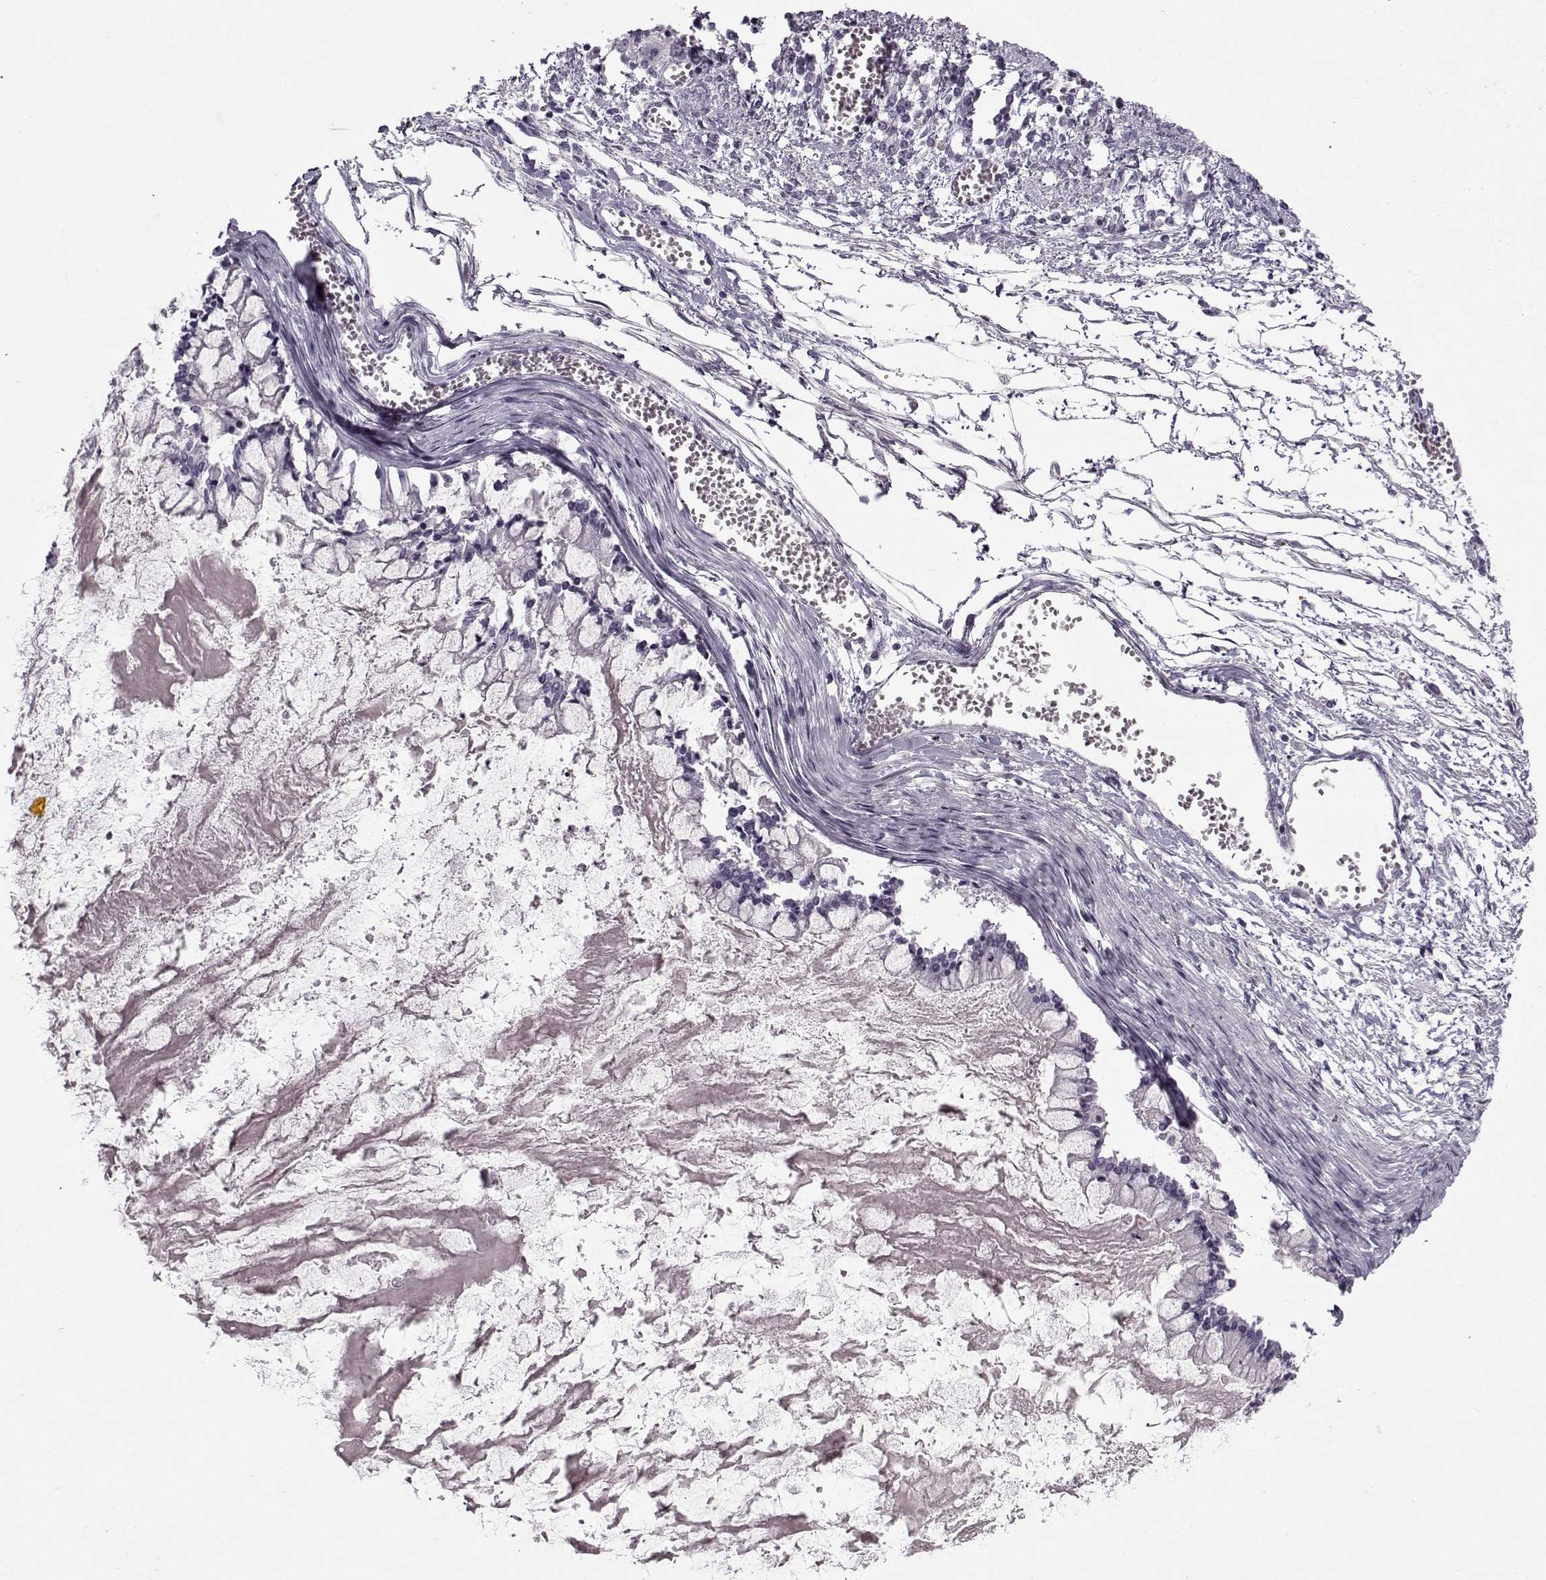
{"staining": {"intensity": "negative", "quantity": "none", "location": "none"}, "tissue": "ovarian cancer", "cell_type": "Tumor cells", "image_type": "cancer", "snomed": [{"axis": "morphology", "description": "Cystadenocarcinoma, mucinous, NOS"}, {"axis": "topography", "description": "Ovary"}], "caption": "A histopathology image of mucinous cystadenocarcinoma (ovarian) stained for a protein exhibits no brown staining in tumor cells.", "gene": "PNMT", "patient": {"sex": "female", "age": 67}}